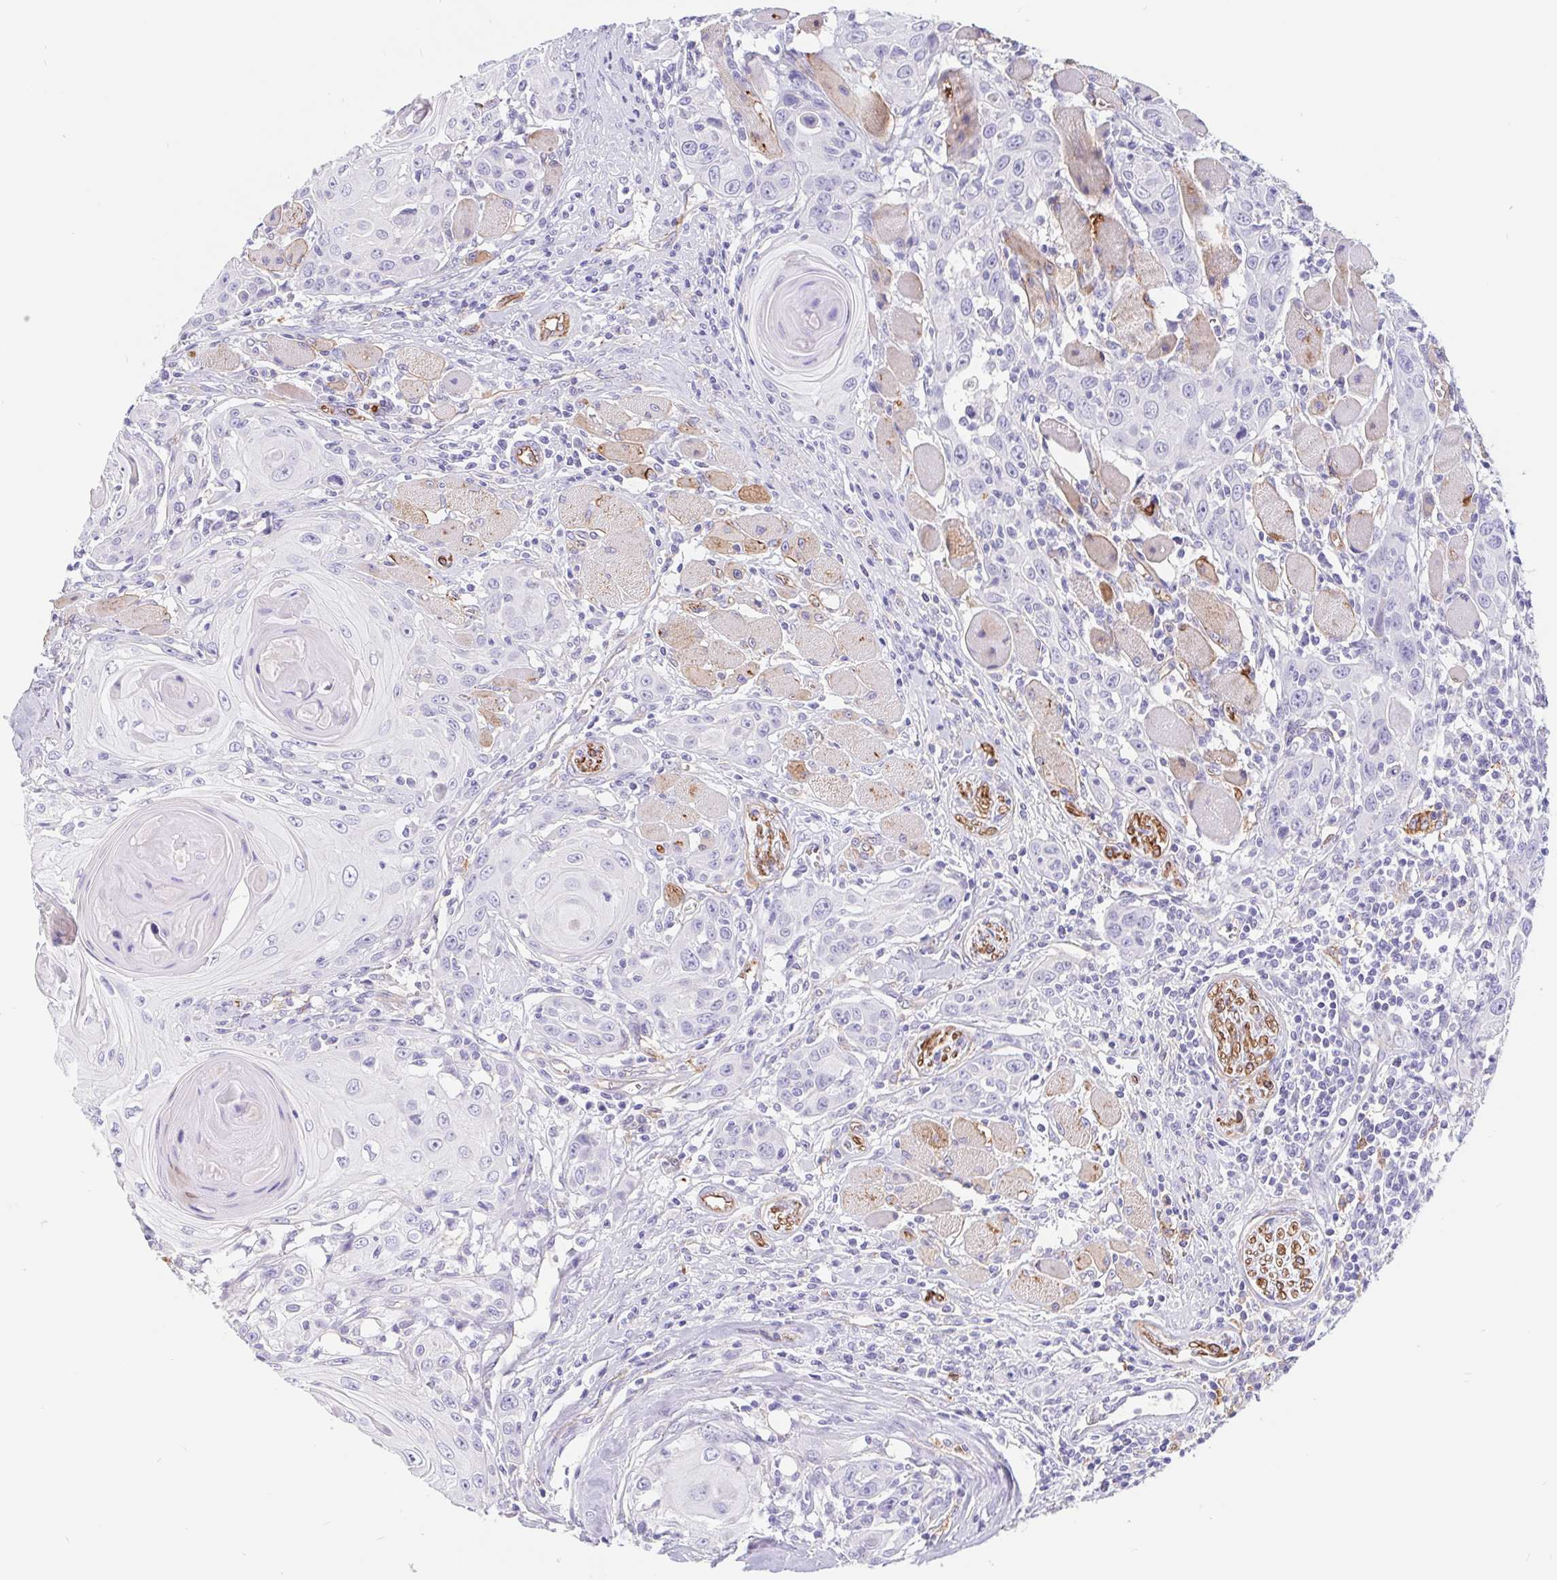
{"staining": {"intensity": "negative", "quantity": "none", "location": "none"}, "tissue": "head and neck cancer", "cell_type": "Tumor cells", "image_type": "cancer", "snomed": [{"axis": "morphology", "description": "Squamous cell carcinoma, NOS"}, {"axis": "topography", "description": "Head-Neck"}], "caption": "Photomicrograph shows no significant protein staining in tumor cells of squamous cell carcinoma (head and neck). The staining was performed using DAB to visualize the protein expression in brown, while the nuclei were stained in blue with hematoxylin (Magnification: 20x).", "gene": "LIMCH1", "patient": {"sex": "female", "age": 80}}